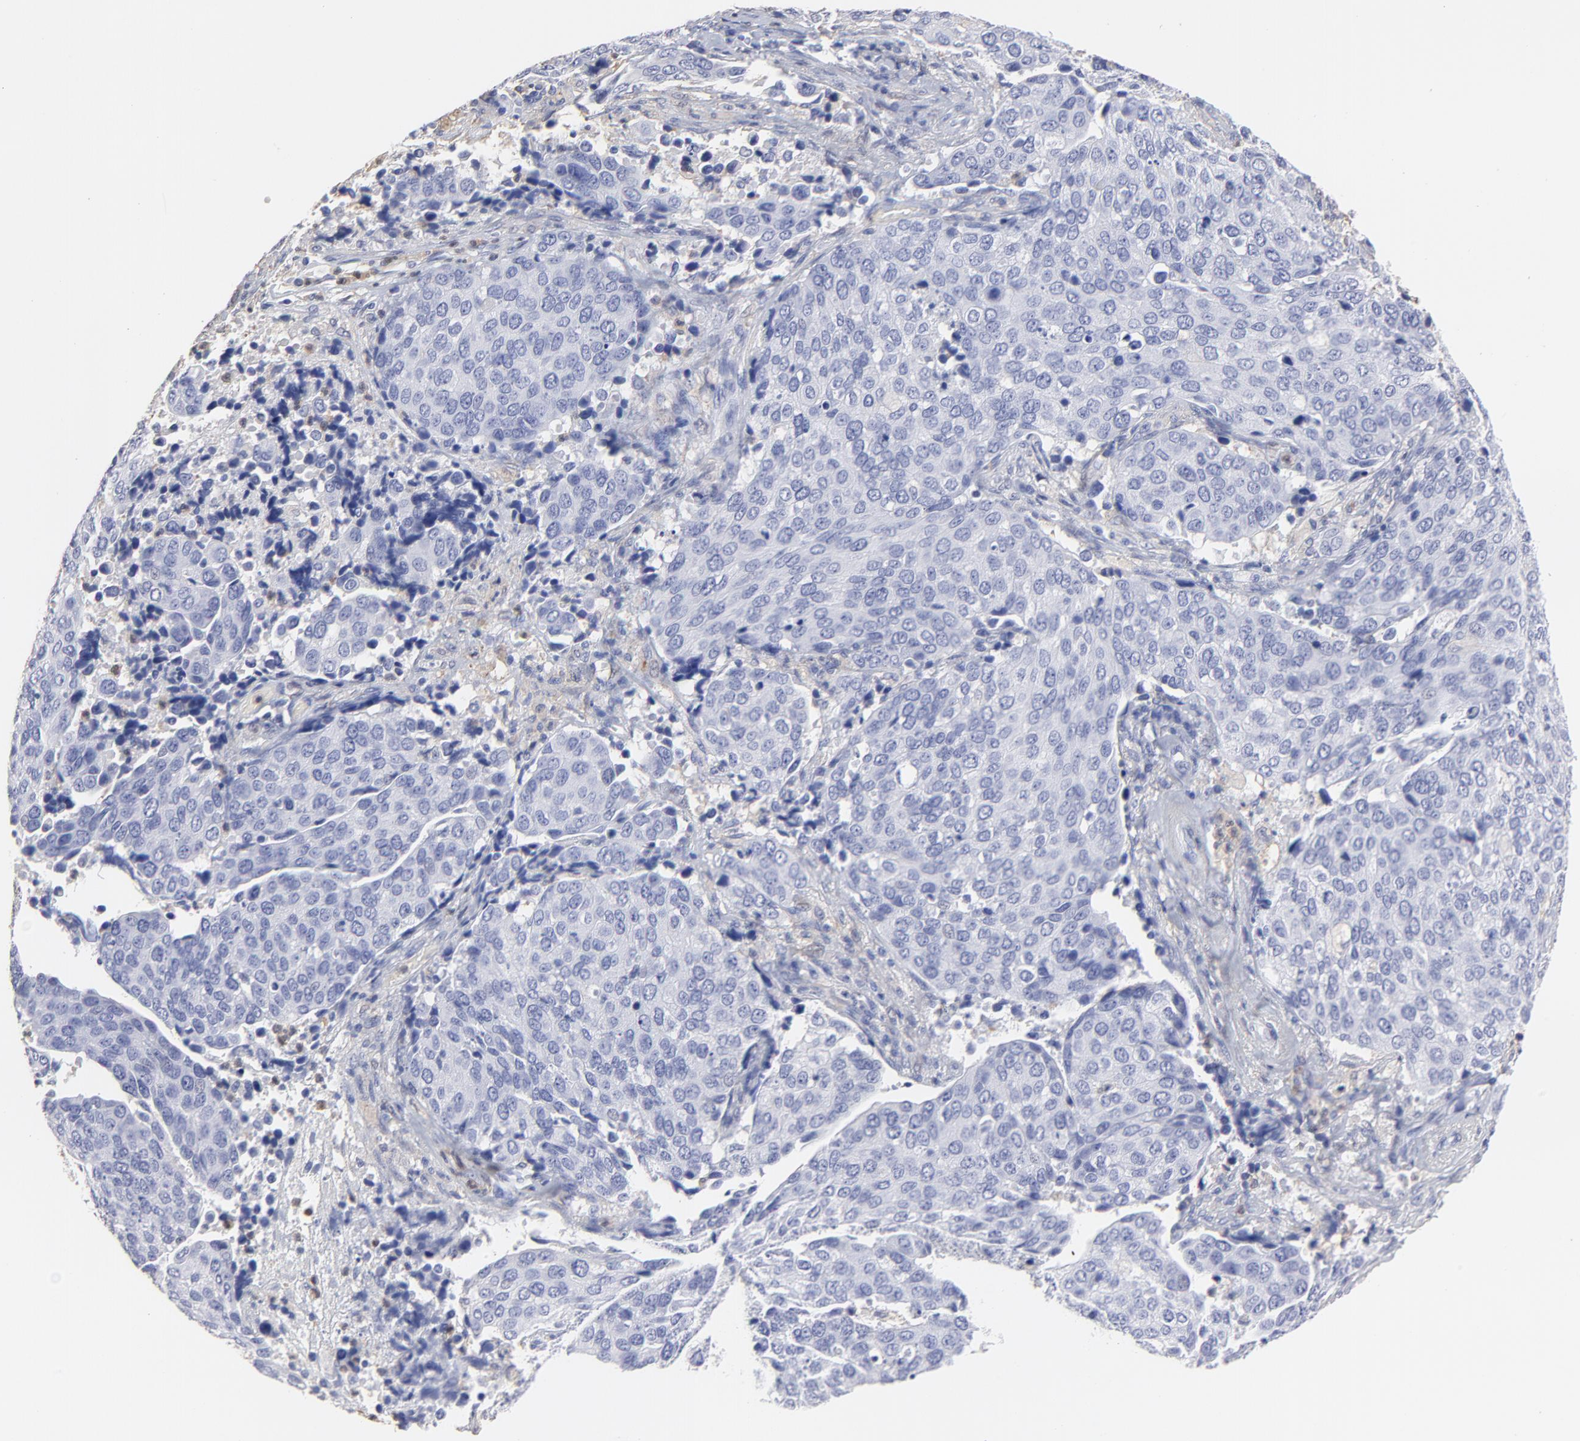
{"staining": {"intensity": "negative", "quantity": "none", "location": "none"}, "tissue": "cervical cancer", "cell_type": "Tumor cells", "image_type": "cancer", "snomed": [{"axis": "morphology", "description": "Squamous cell carcinoma, NOS"}, {"axis": "topography", "description": "Cervix"}], "caption": "Tumor cells show no significant protein expression in cervical cancer (squamous cell carcinoma).", "gene": "SMARCA1", "patient": {"sex": "female", "age": 54}}